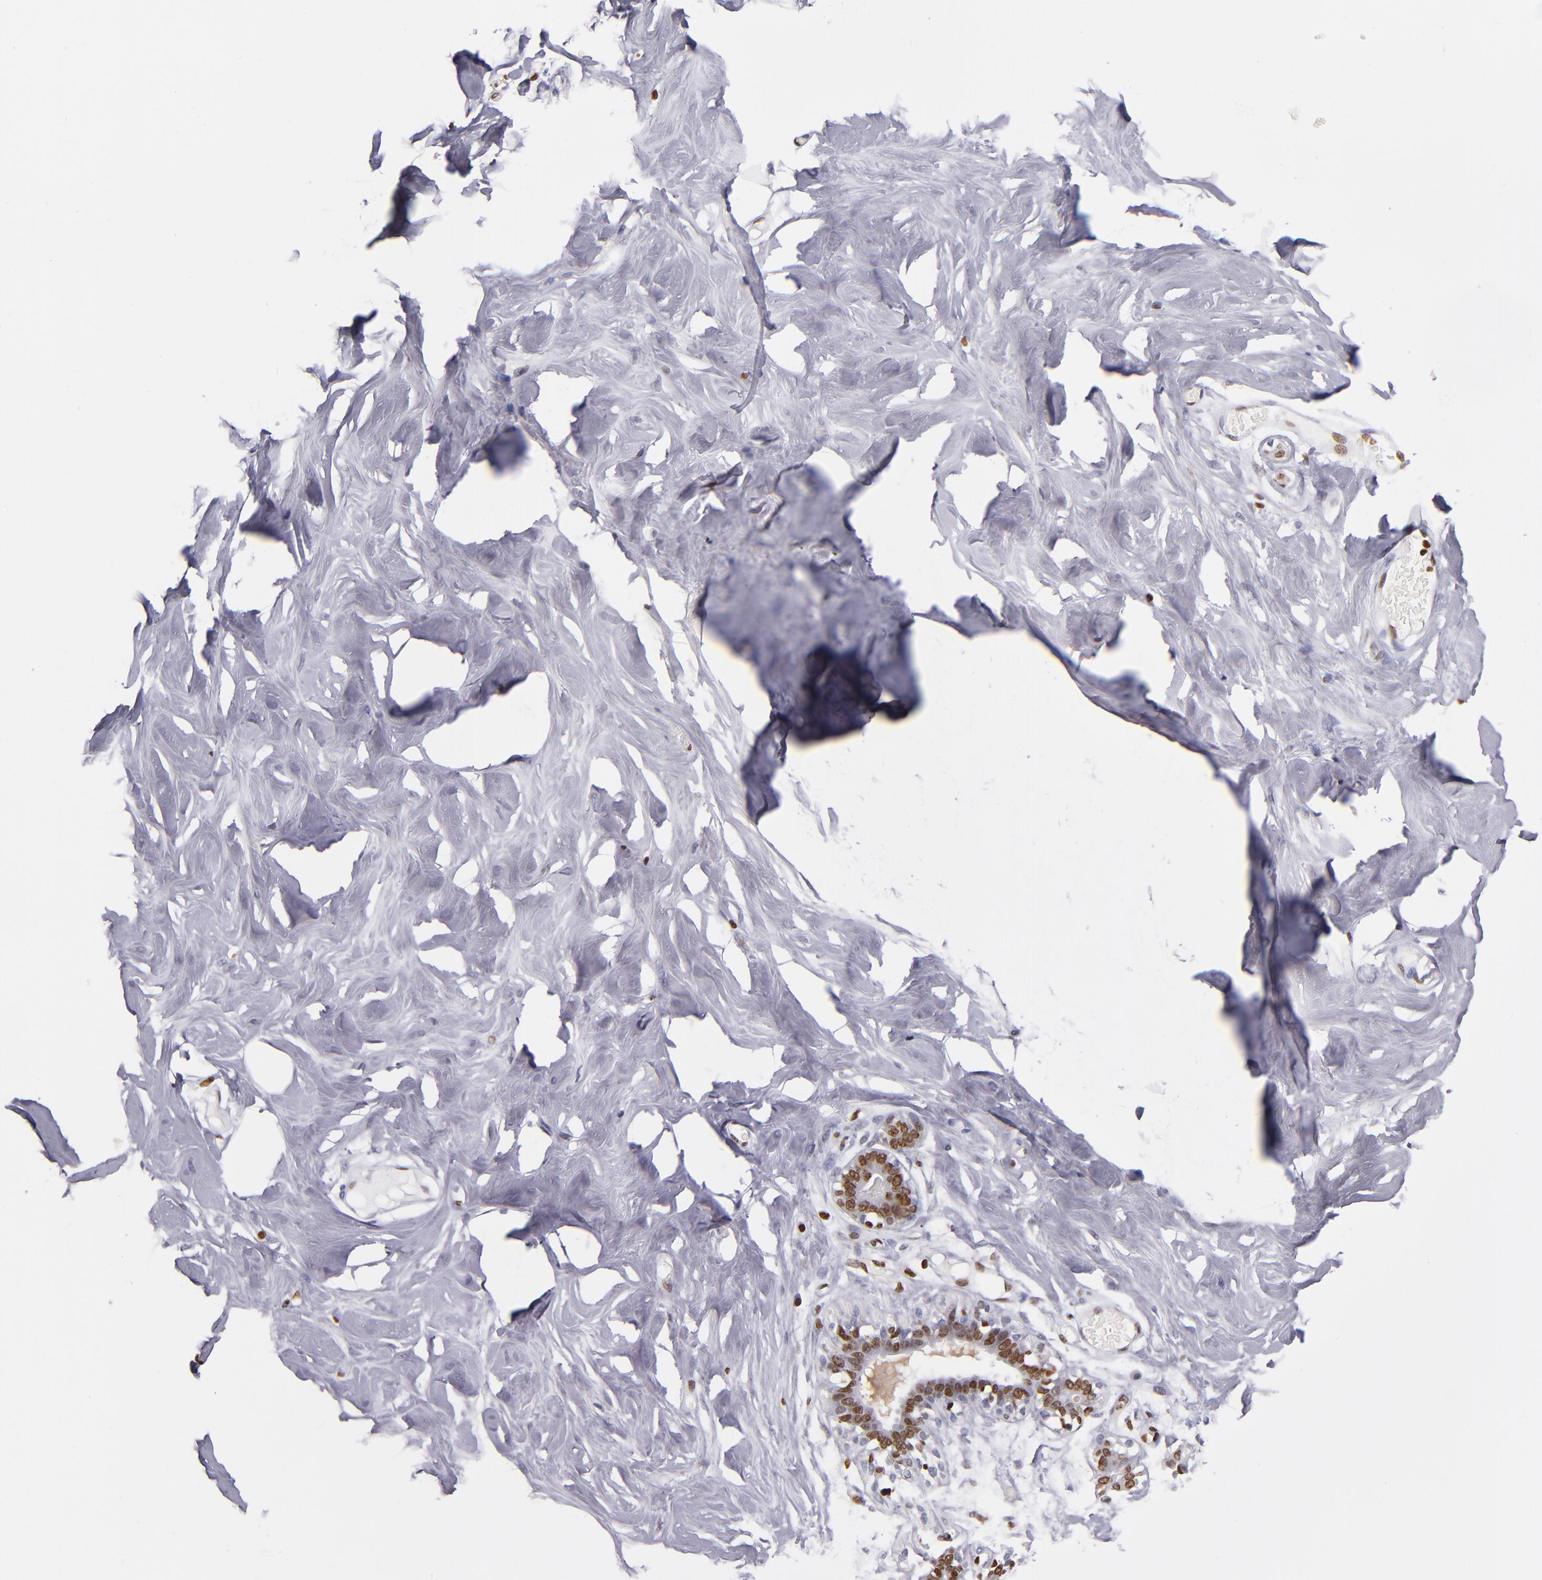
{"staining": {"intensity": "negative", "quantity": "none", "location": "none"}, "tissue": "breast", "cell_type": "Adipocytes", "image_type": "normal", "snomed": [{"axis": "morphology", "description": "Normal tissue, NOS"}, {"axis": "topography", "description": "Breast"}, {"axis": "topography", "description": "Soft tissue"}], "caption": "A high-resolution photomicrograph shows immunohistochemistry staining of normal breast, which reveals no significant staining in adipocytes.", "gene": "CDKL5", "patient": {"sex": "female", "age": 25}}